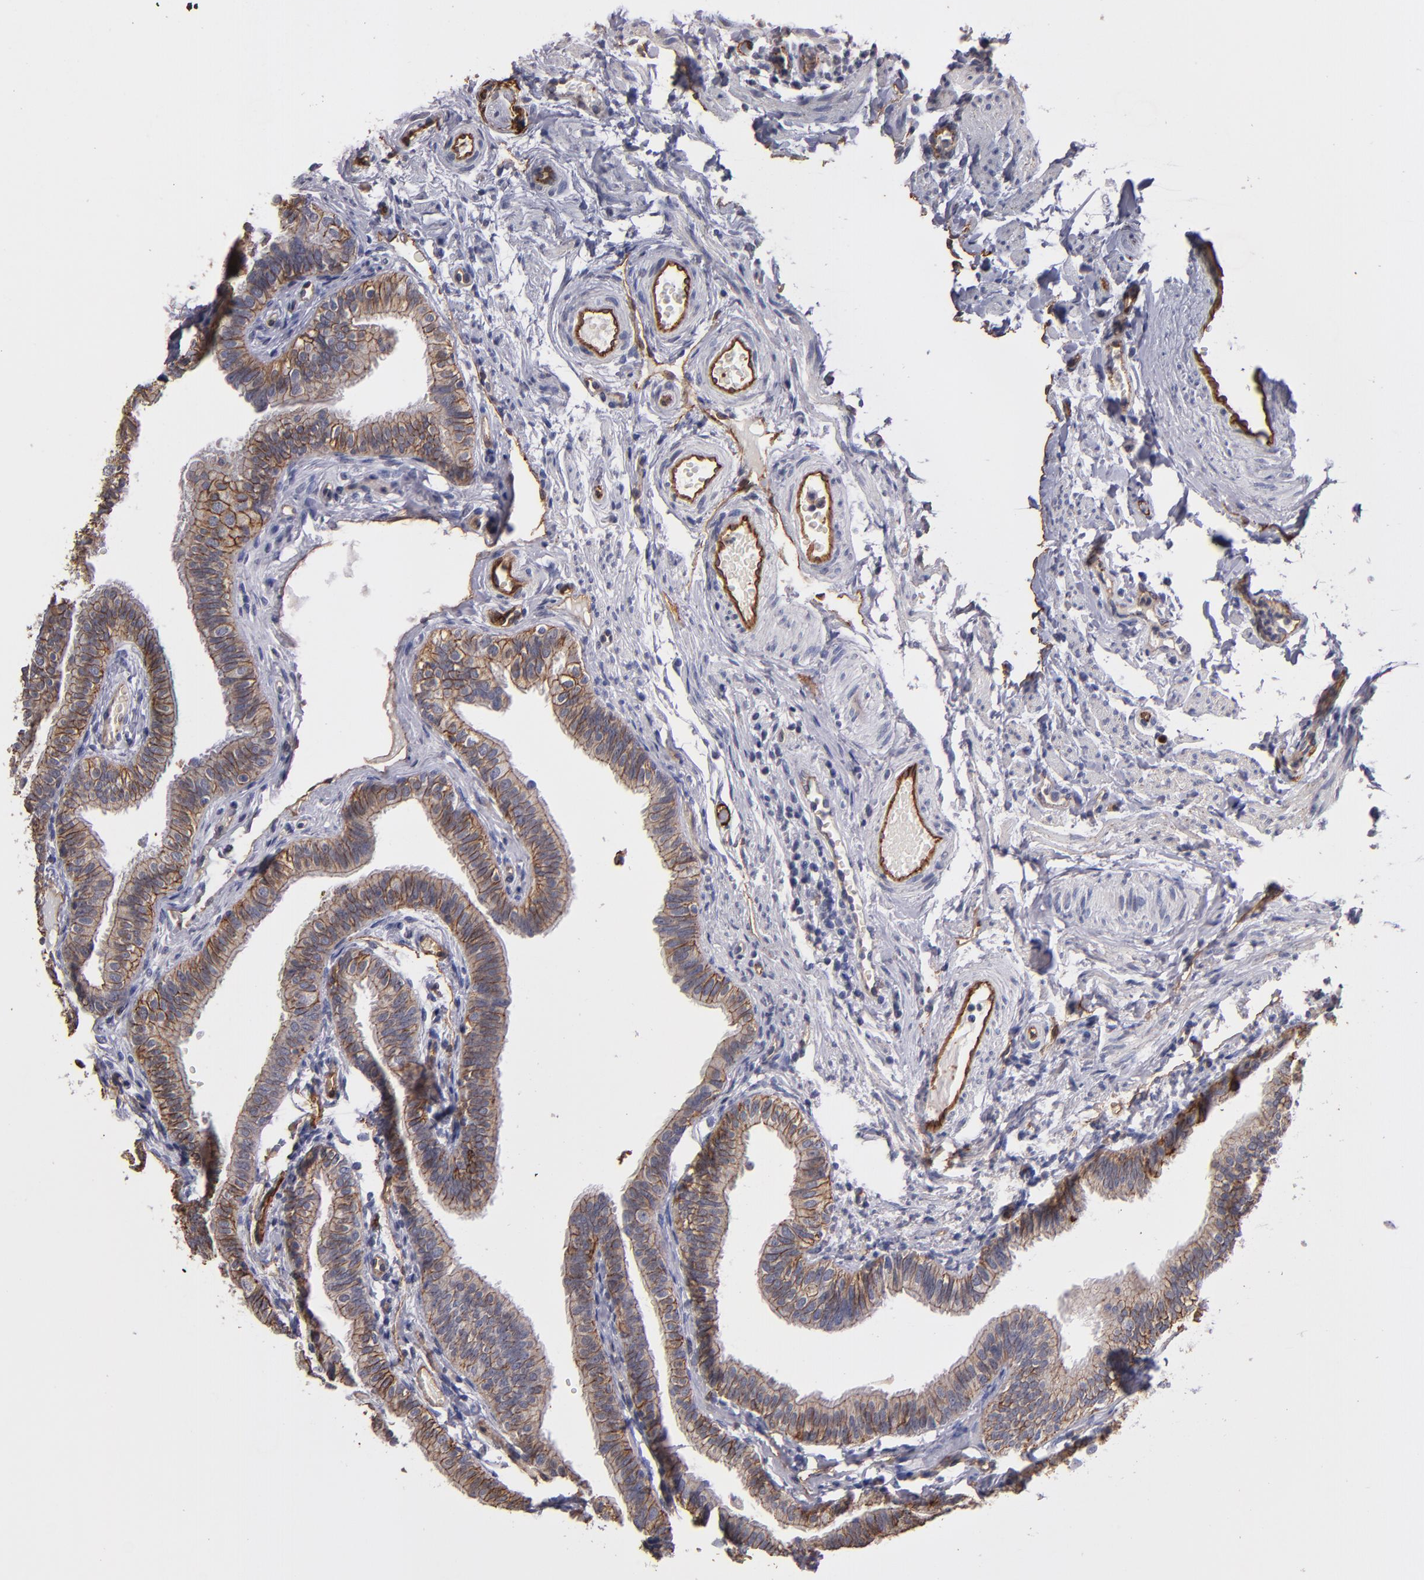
{"staining": {"intensity": "moderate", "quantity": ">75%", "location": "cytoplasmic/membranous"}, "tissue": "fallopian tube", "cell_type": "Glandular cells", "image_type": "normal", "snomed": [{"axis": "morphology", "description": "Normal tissue, NOS"}, {"axis": "morphology", "description": "Dermoid, NOS"}, {"axis": "topography", "description": "Fallopian tube"}], "caption": "Moderate cytoplasmic/membranous positivity for a protein is present in approximately >75% of glandular cells of normal fallopian tube using IHC.", "gene": "CLDN5", "patient": {"sex": "female", "age": 33}}